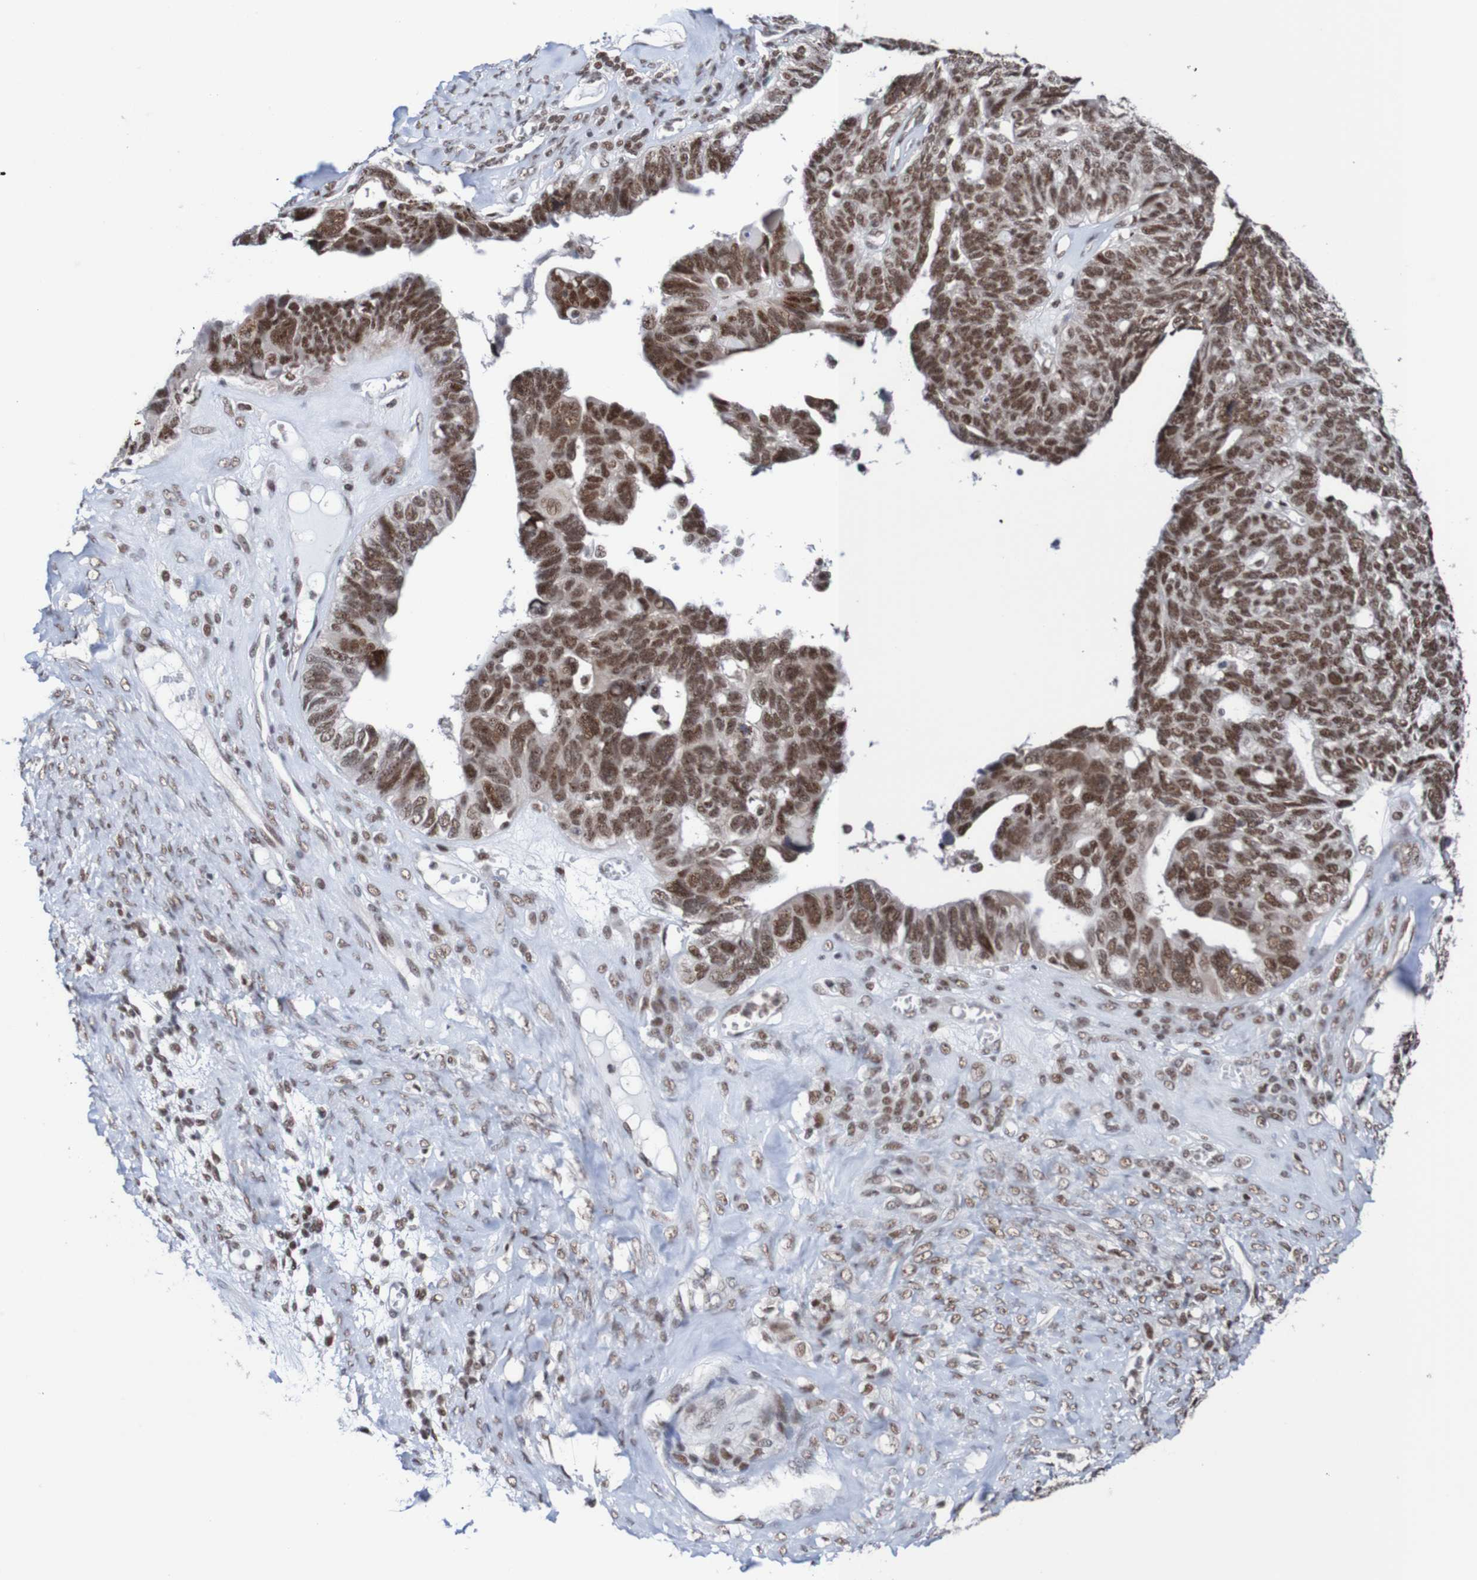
{"staining": {"intensity": "moderate", "quantity": ">75%", "location": "nuclear"}, "tissue": "ovarian cancer", "cell_type": "Tumor cells", "image_type": "cancer", "snomed": [{"axis": "morphology", "description": "Cystadenocarcinoma, serous, NOS"}, {"axis": "topography", "description": "Ovary"}], "caption": "A medium amount of moderate nuclear staining is appreciated in approximately >75% of tumor cells in ovarian cancer (serous cystadenocarcinoma) tissue. (DAB IHC with brightfield microscopy, high magnification).", "gene": "CDC5L", "patient": {"sex": "female", "age": 79}}